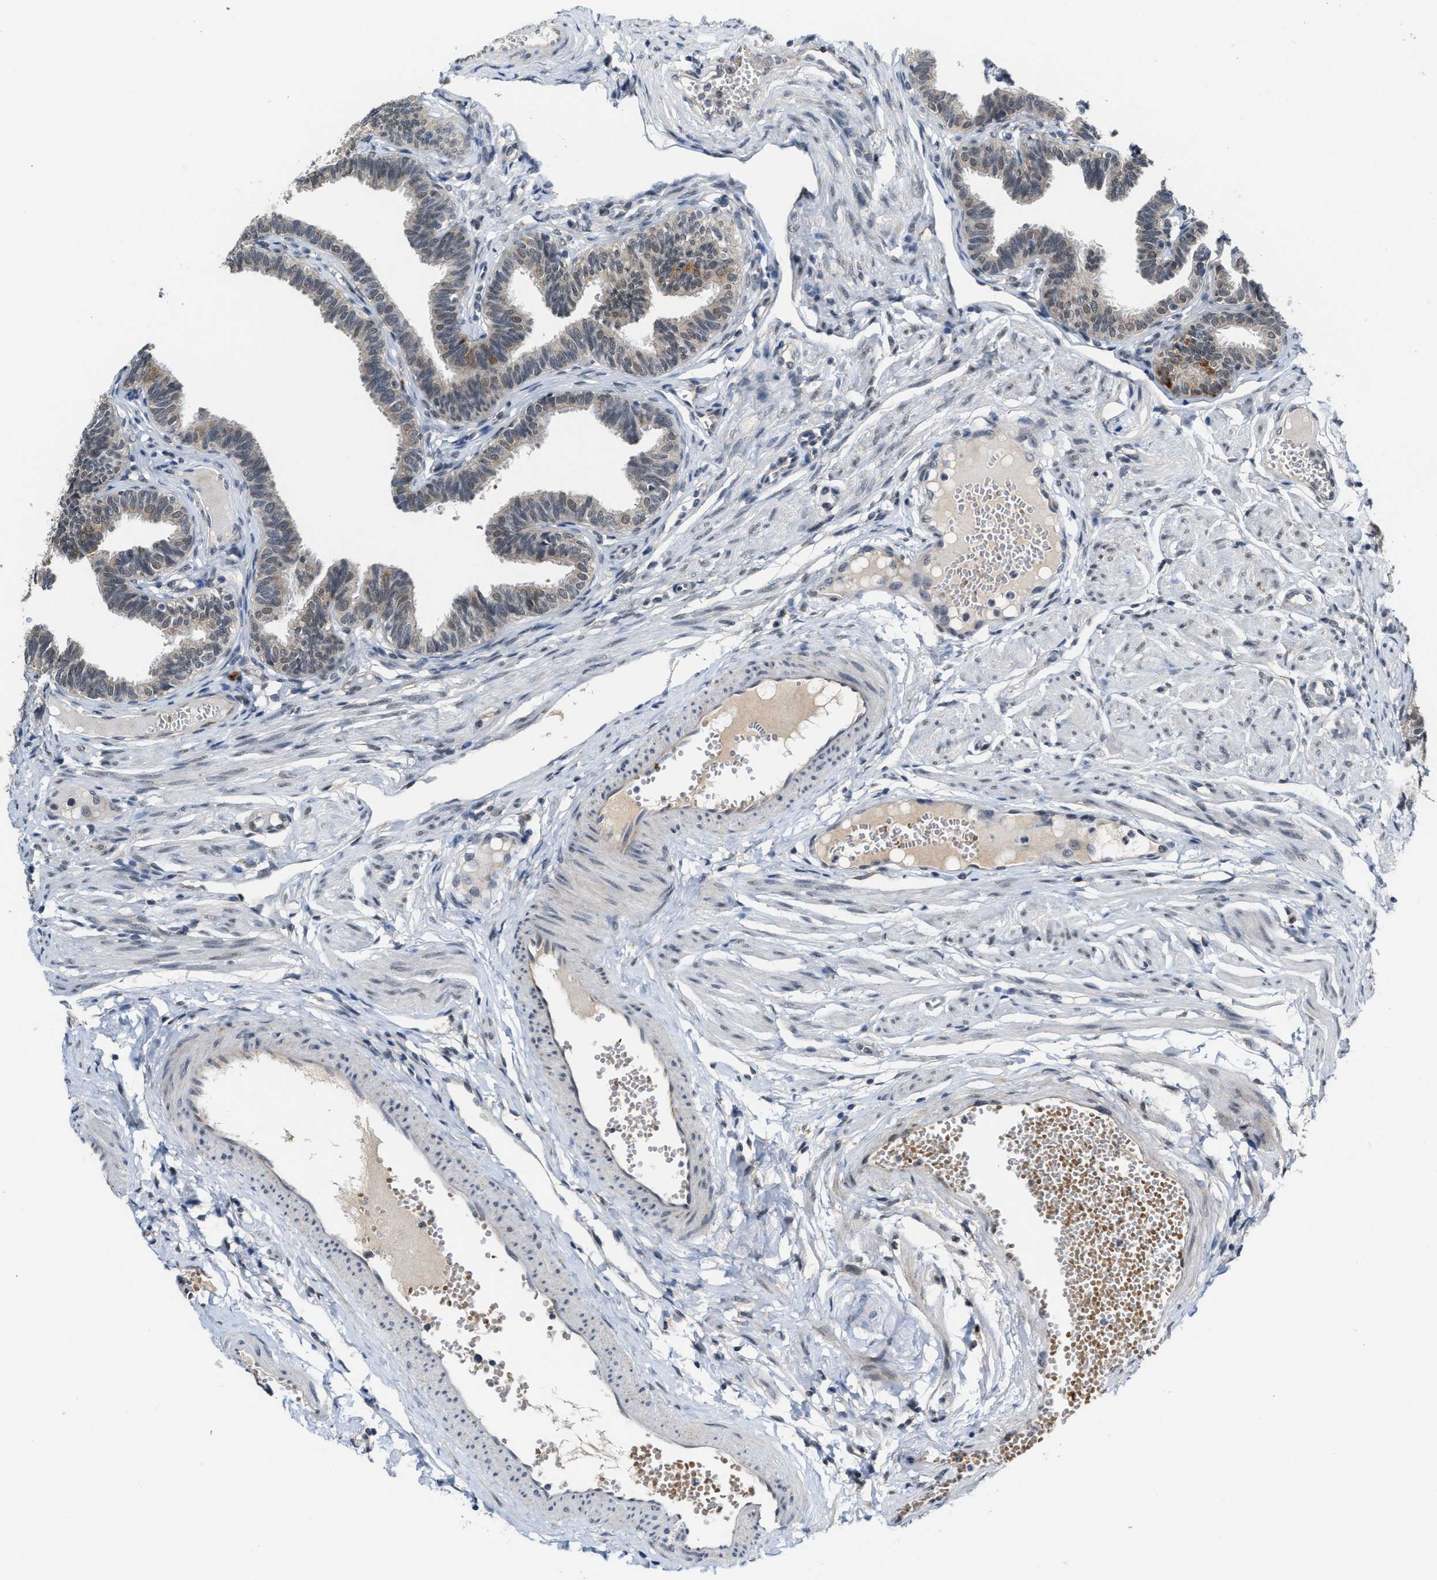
{"staining": {"intensity": "weak", "quantity": "<25%", "location": "cytoplasmic/membranous,nuclear"}, "tissue": "fallopian tube", "cell_type": "Glandular cells", "image_type": "normal", "snomed": [{"axis": "morphology", "description": "Normal tissue, NOS"}, {"axis": "topography", "description": "Fallopian tube"}, {"axis": "topography", "description": "Ovary"}], "caption": "Fallopian tube was stained to show a protein in brown. There is no significant expression in glandular cells. Brightfield microscopy of immunohistochemistry (IHC) stained with DAB (3,3'-diaminobenzidine) (brown) and hematoxylin (blue), captured at high magnification.", "gene": "KIF24", "patient": {"sex": "female", "age": 23}}